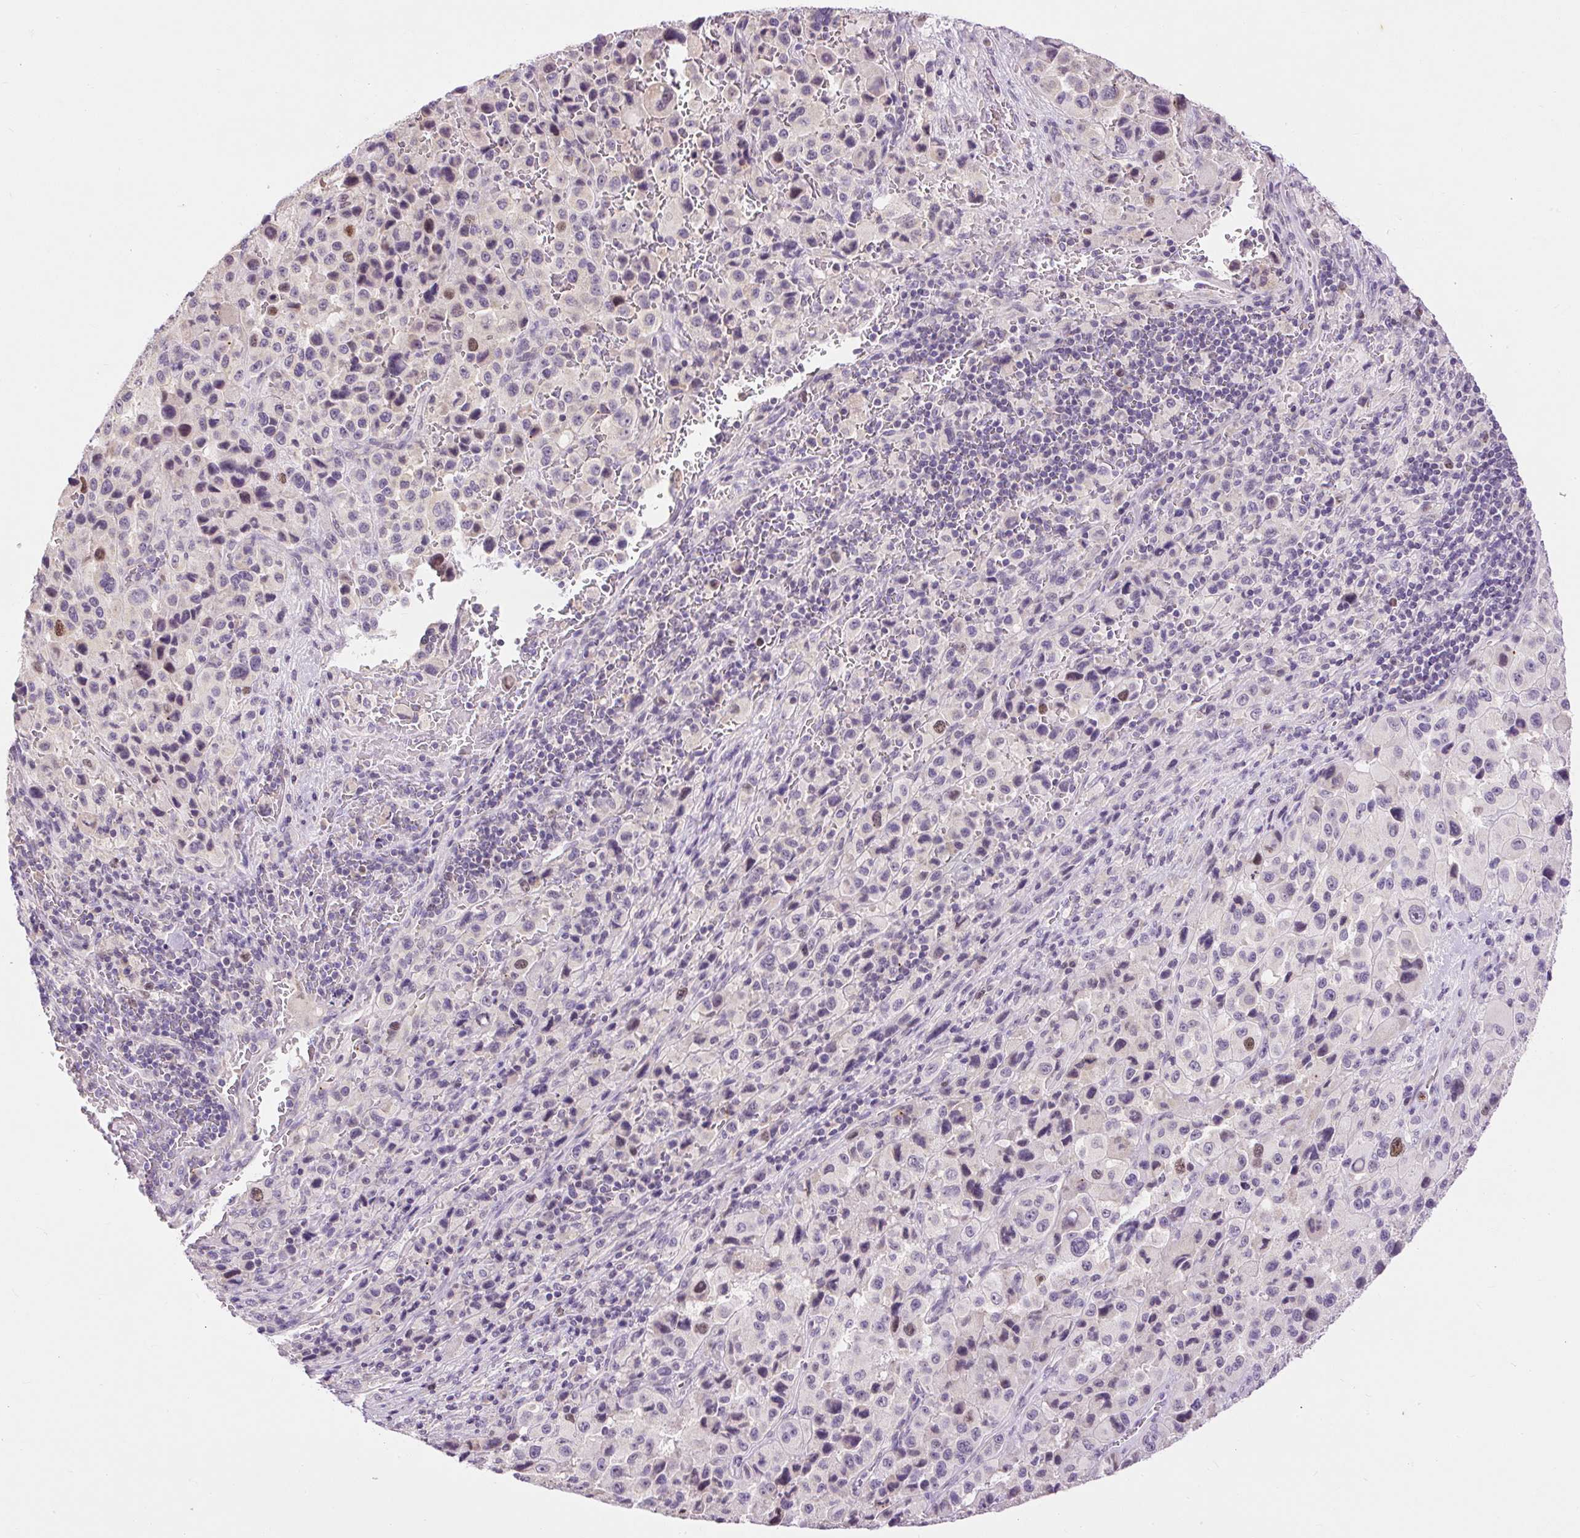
{"staining": {"intensity": "moderate", "quantity": "<25%", "location": "nuclear"}, "tissue": "melanoma", "cell_type": "Tumor cells", "image_type": "cancer", "snomed": [{"axis": "morphology", "description": "Malignant melanoma, Metastatic site"}, {"axis": "topography", "description": "Lymph node"}], "caption": "Immunohistochemical staining of malignant melanoma (metastatic site) shows low levels of moderate nuclear protein expression in approximately <25% of tumor cells.", "gene": "RACGAP1", "patient": {"sex": "female", "age": 65}}